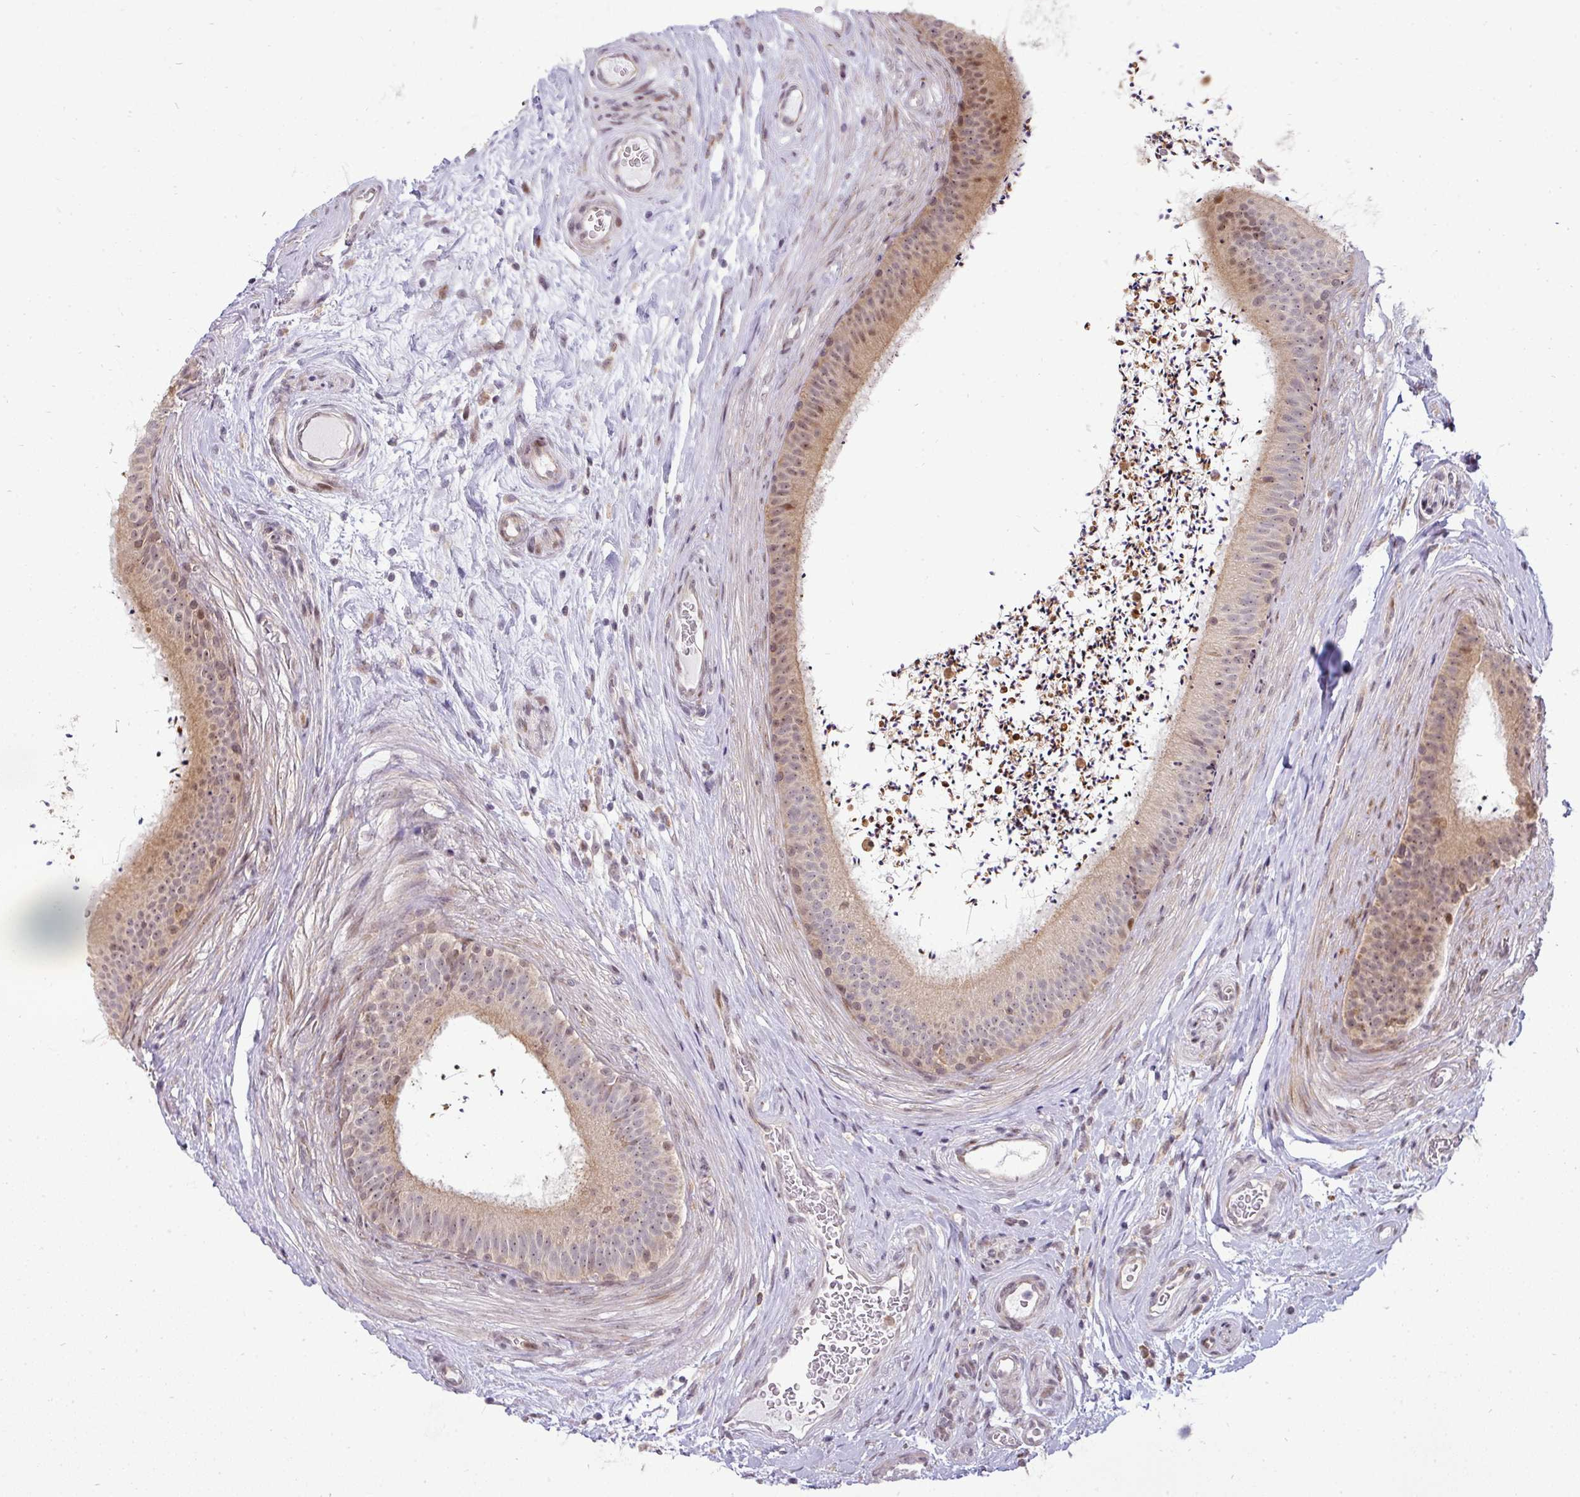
{"staining": {"intensity": "weak", "quantity": "25%-75%", "location": "cytoplasmic/membranous,nuclear"}, "tissue": "epididymis", "cell_type": "Glandular cells", "image_type": "normal", "snomed": [{"axis": "morphology", "description": "Normal tissue, NOS"}, {"axis": "topography", "description": "Testis"}, {"axis": "topography", "description": "Epididymis"}], "caption": "IHC image of normal human epididymis stained for a protein (brown), which demonstrates low levels of weak cytoplasmic/membranous,nuclear expression in approximately 25%-75% of glandular cells.", "gene": "MAZ", "patient": {"sex": "male", "age": 41}}